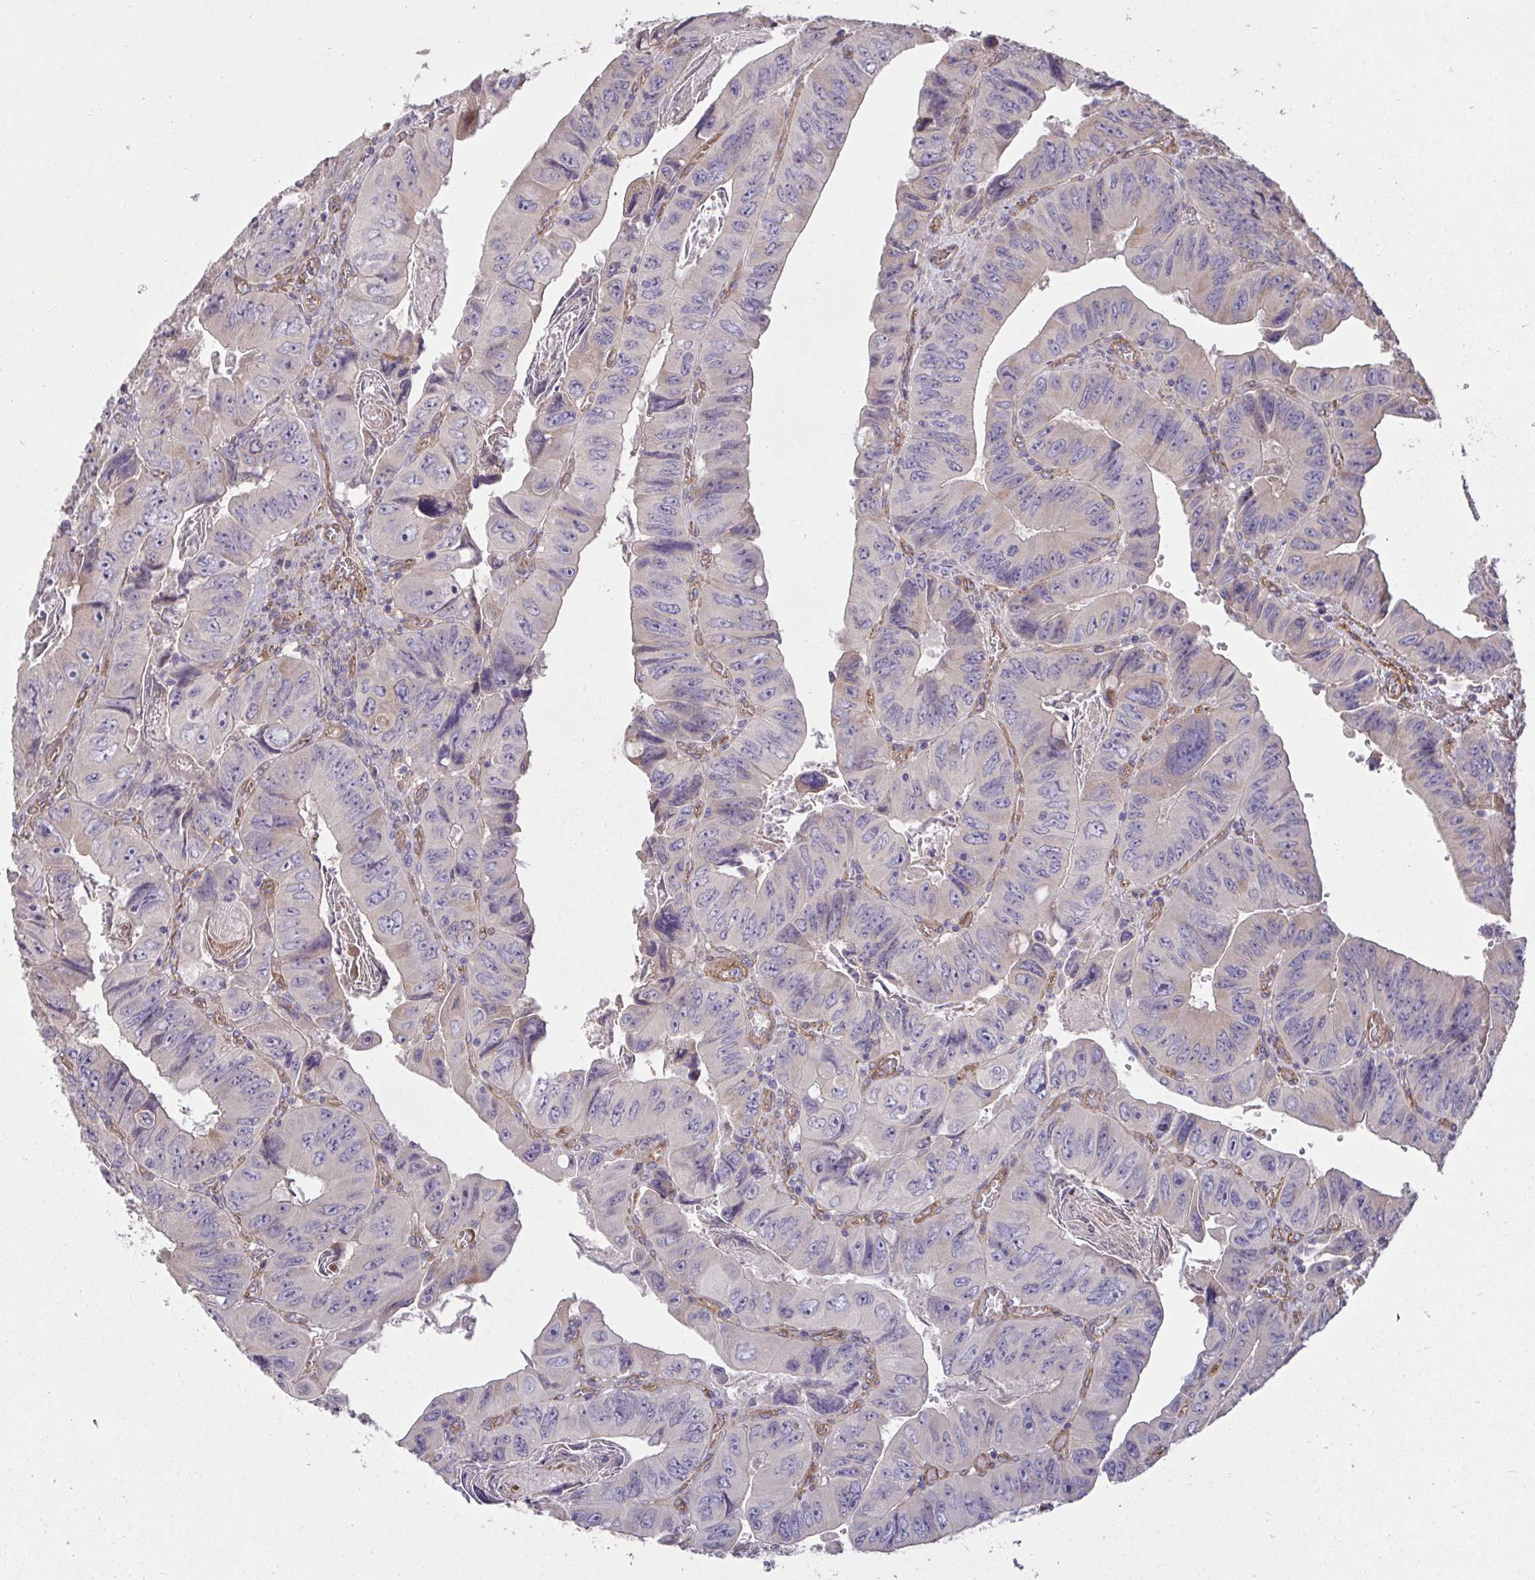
{"staining": {"intensity": "weak", "quantity": "<25%", "location": "cytoplasmic/membranous"}, "tissue": "colorectal cancer", "cell_type": "Tumor cells", "image_type": "cancer", "snomed": [{"axis": "morphology", "description": "Adenocarcinoma, NOS"}, {"axis": "topography", "description": "Colon"}], "caption": "Immunohistochemistry (IHC) of human colorectal cancer shows no expression in tumor cells.", "gene": "SH2D1B", "patient": {"sex": "female", "age": 84}}